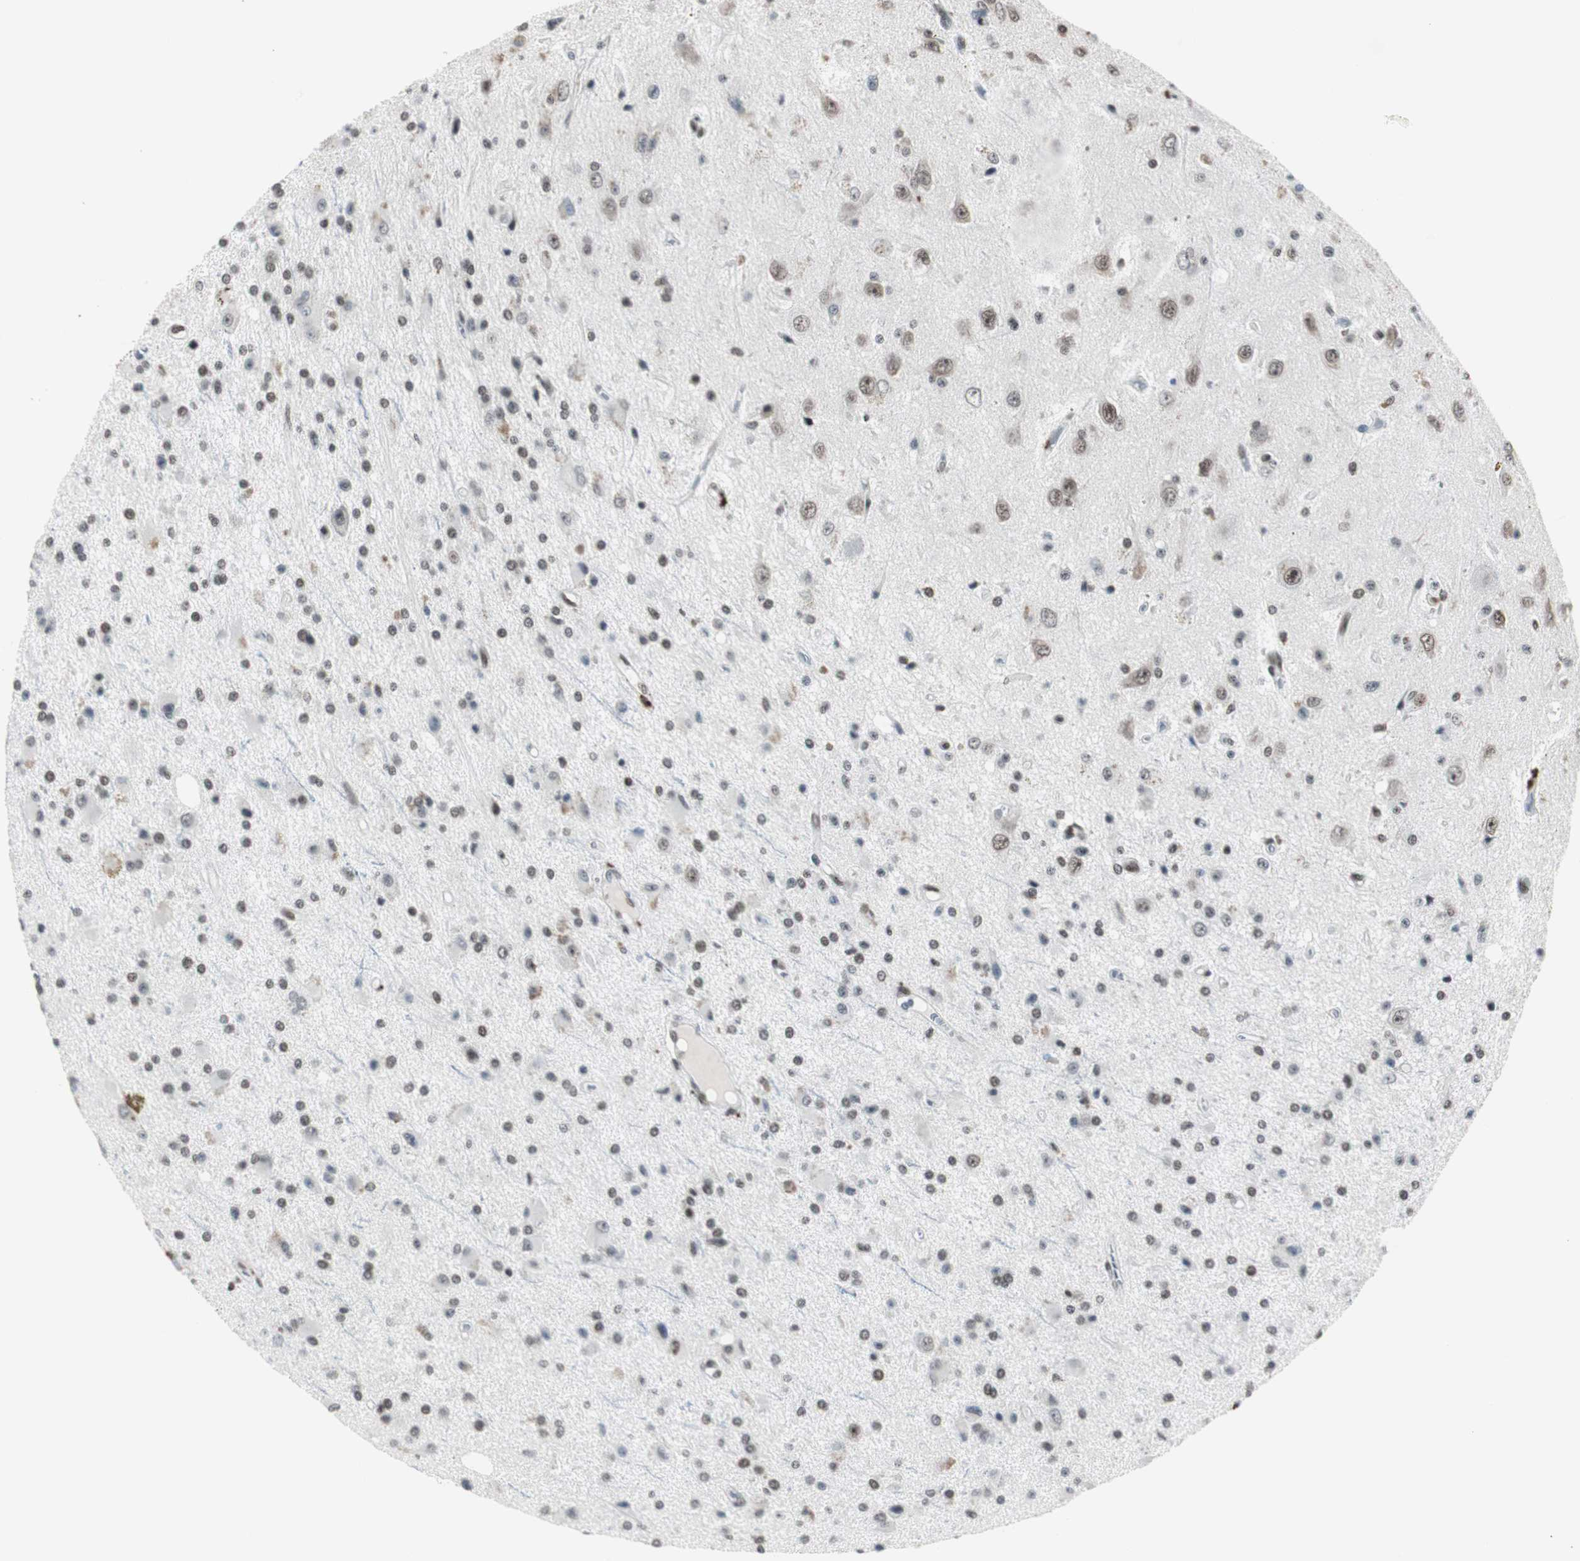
{"staining": {"intensity": "moderate", "quantity": ">75%", "location": "nuclear"}, "tissue": "glioma", "cell_type": "Tumor cells", "image_type": "cancer", "snomed": [{"axis": "morphology", "description": "Glioma, malignant, Low grade"}, {"axis": "topography", "description": "Brain"}], "caption": "Protein expression analysis of human malignant glioma (low-grade) reveals moderate nuclear positivity in about >75% of tumor cells.", "gene": "XRCC1", "patient": {"sex": "male", "age": 58}}